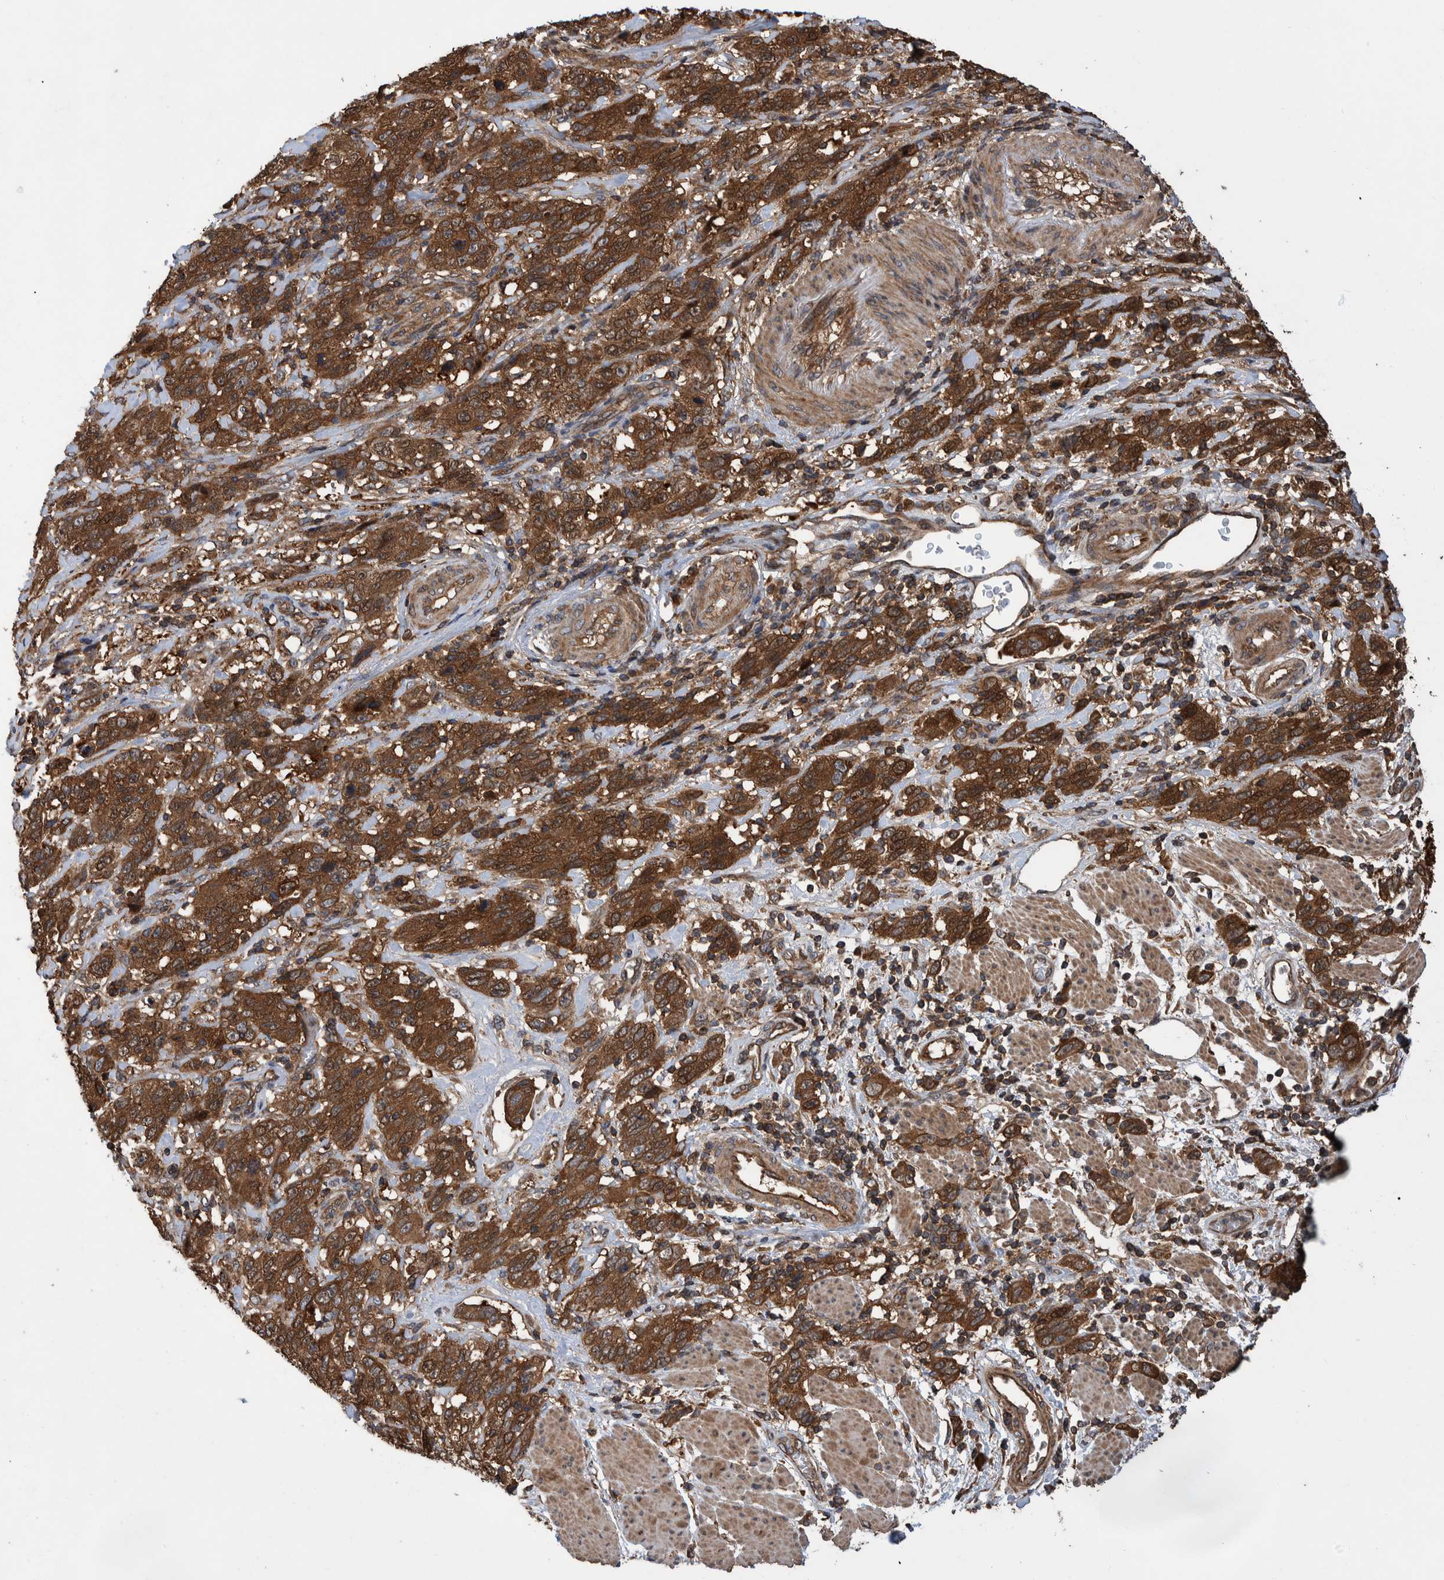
{"staining": {"intensity": "strong", "quantity": ">75%", "location": "cytoplasmic/membranous"}, "tissue": "stomach cancer", "cell_type": "Tumor cells", "image_type": "cancer", "snomed": [{"axis": "morphology", "description": "Adenocarcinoma, NOS"}, {"axis": "topography", "description": "Stomach"}], "caption": "Immunohistochemistry (IHC) staining of adenocarcinoma (stomach), which exhibits high levels of strong cytoplasmic/membranous positivity in approximately >75% of tumor cells indicating strong cytoplasmic/membranous protein expression. The staining was performed using DAB (3,3'-diaminobenzidine) (brown) for protein detection and nuclei were counterstained in hematoxylin (blue).", "gene": "VBP1", "patient": {"sex": "male", "age": 48}}